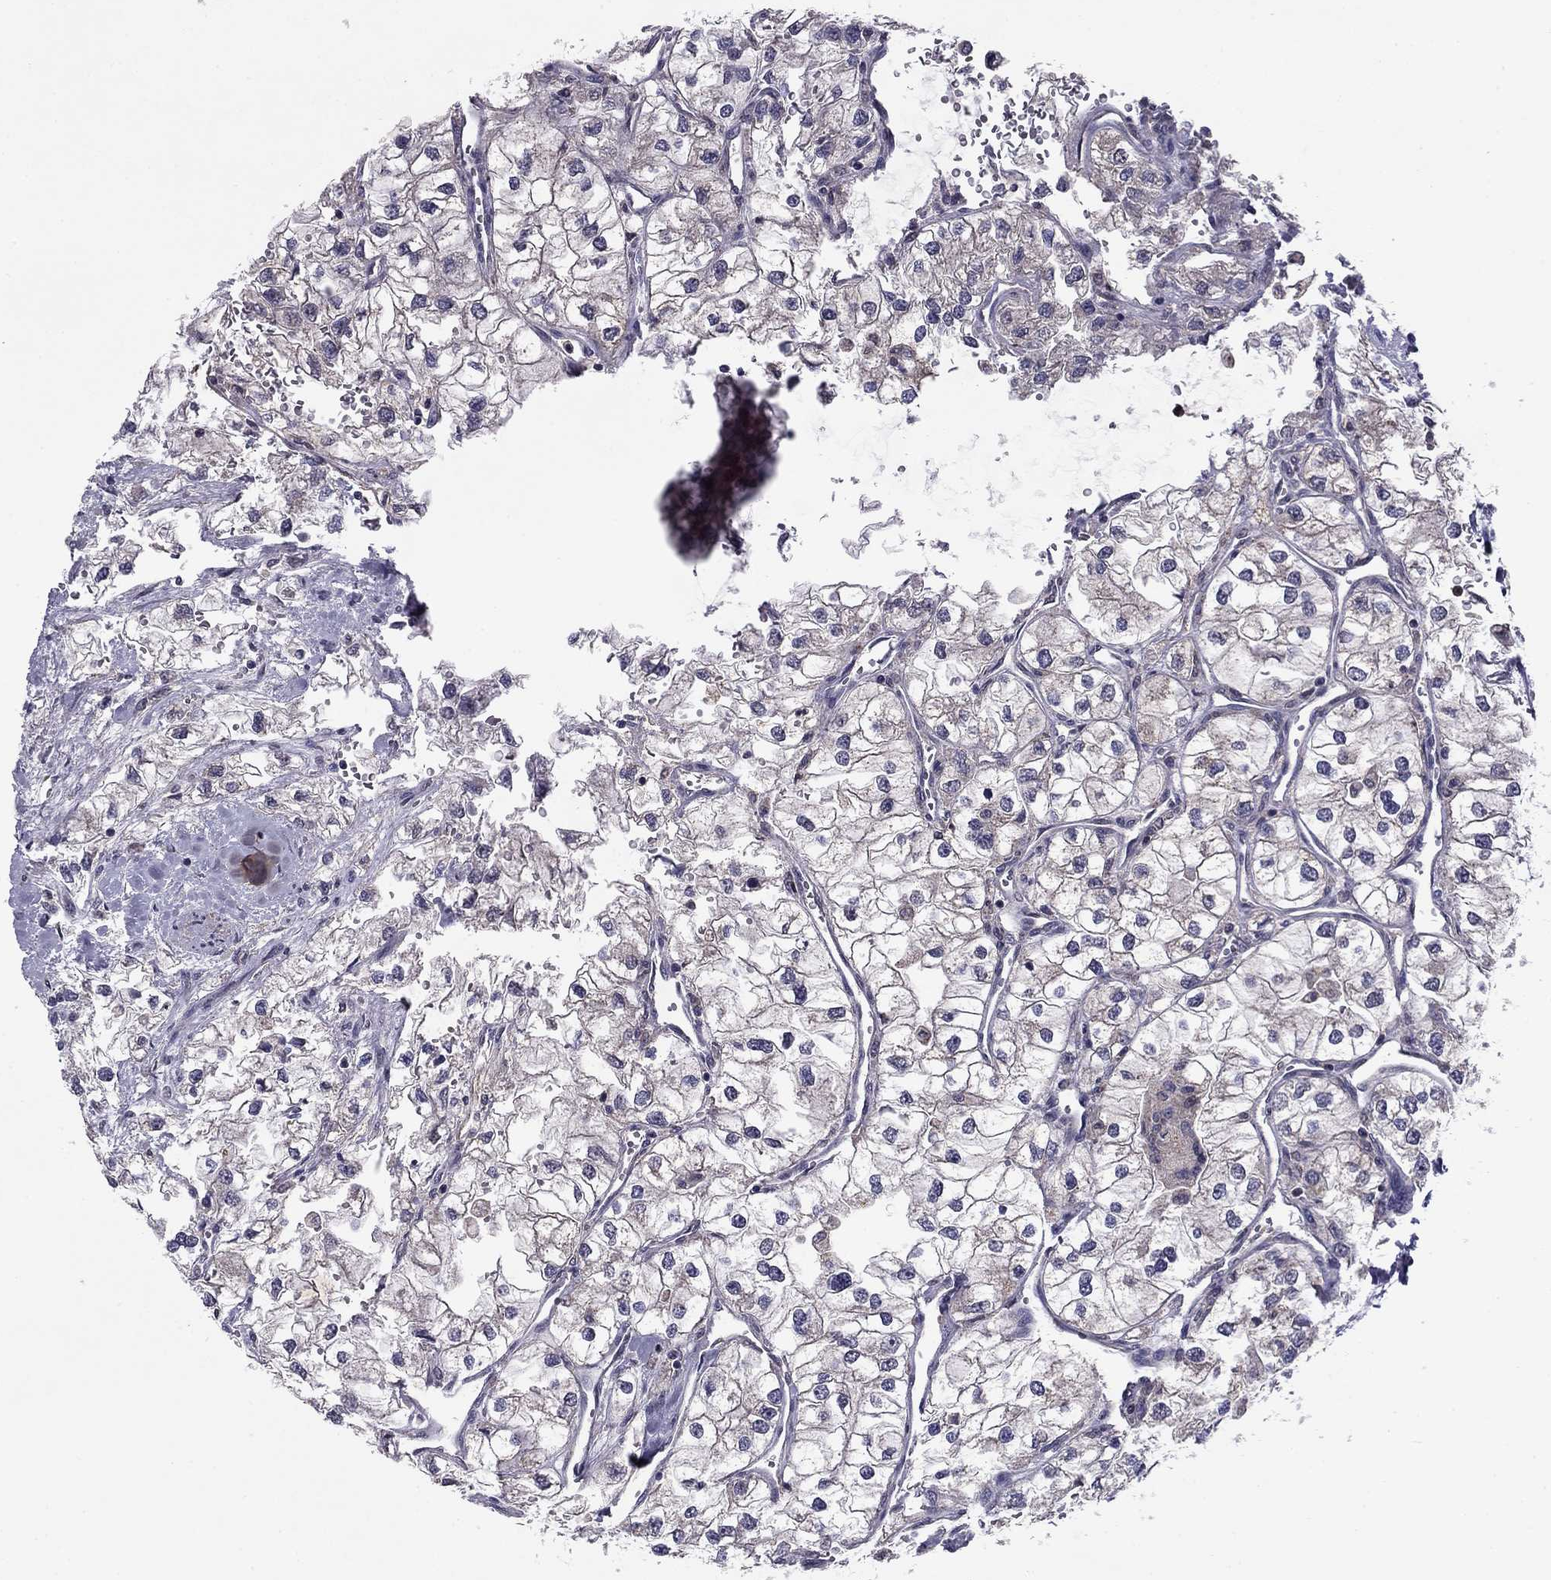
{"staining": {"intensity": "negative", "quantity": "none", "location": "none"}, "tissue": "renal cancer", "cell_type": "Tumor cells", "image_type": "cancer", "snomed": [{"axis": "morphology", "description": "Adenocarcinoma, NOS"}, {"axis": "topography", "description": "Kidney"}], "caption": "Tumor cells are negative for brown protein staining in adenocarcinoma (renal). The staining was performed using DAB (3,3'-diaminobenzidine) to visualize the protein expression in brown, while the nuclei were stained in blue with hematoxylin (Magnification: 20x).", "gene": "HCN1", "patient": {"sex": "male", "age": 59}}